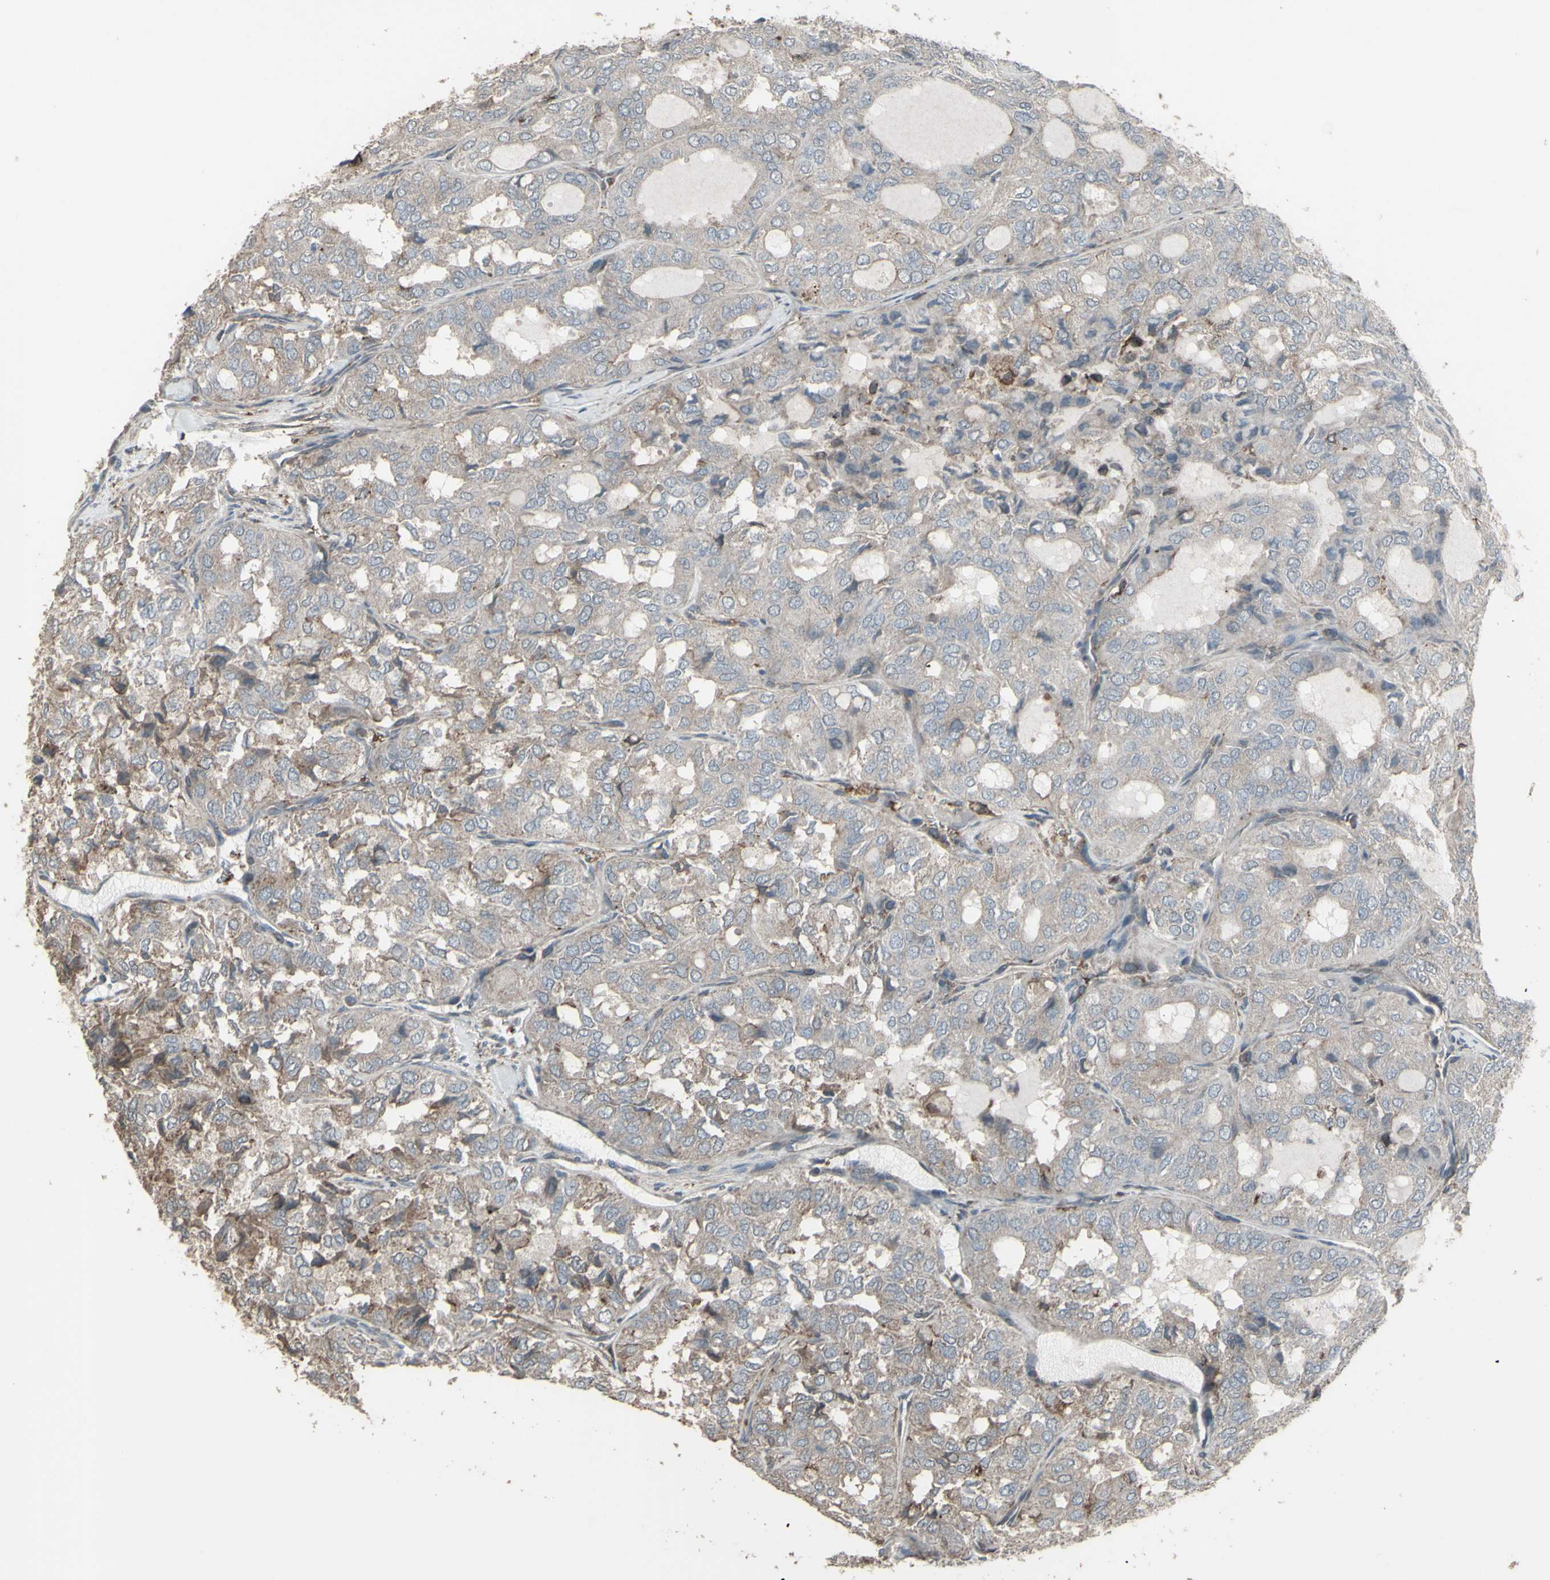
{"staining": {"intensity": "weak", "quantity": "25%-75%", "location": "cytoplasmic/membranous"}, "tissue": "thyroid cancer", "cell_type": "Tumor cells", "image_type": "cancer", "snomed": [{"axis": "morphology", "description": "Follicular adenoma carcinoma, NOS"}, {"axis": "topography", "description": "Thyroid gland"}], "caption": "This histopathology image displays IHC staining of thyroid cancer, with low weak cytoplasmic/membranous expression in approximately 25%-75% of tumor cells.", "gene": "SMO", "patient": {"sex": "male", "age": 75}}